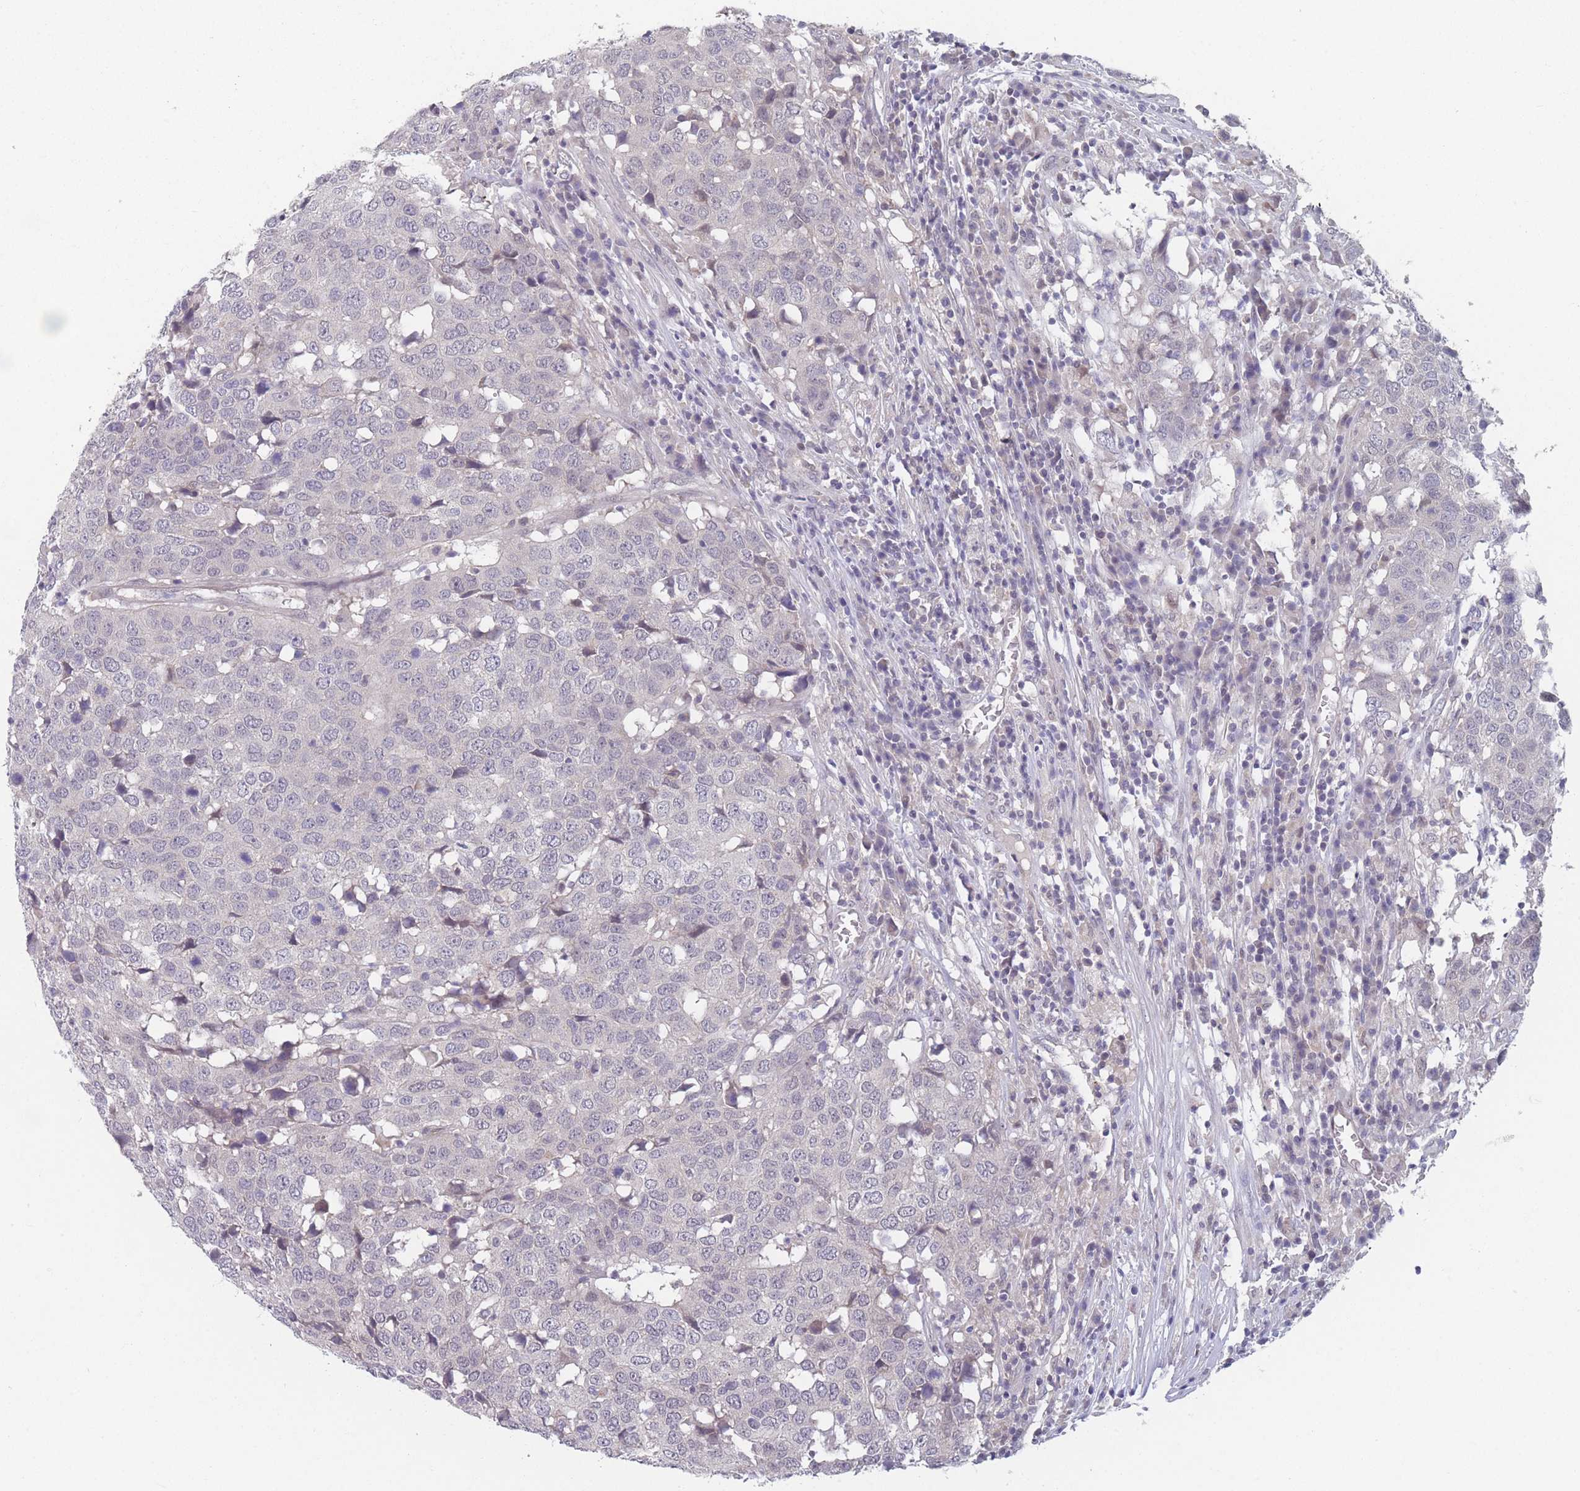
{"staining": {"intensity": "negative", "quantity": "none", "location": "none"}, "tissue": "head and neck cancer", "cell_type": "Tumor cells", "image_type": "cancer", "snomed": [{"axis": "morphology", "description": "Squamous cell carcinoma, NOS"}, {"axis": "topography", "description": "Head-Neck"}], "caption": "Histopathology image shows no significant protein staining in tumor cells of squamous cell carcinoma (head and neck).", "gene": "ANKRD10", "patient": {"sex": "male", "age": 66}}